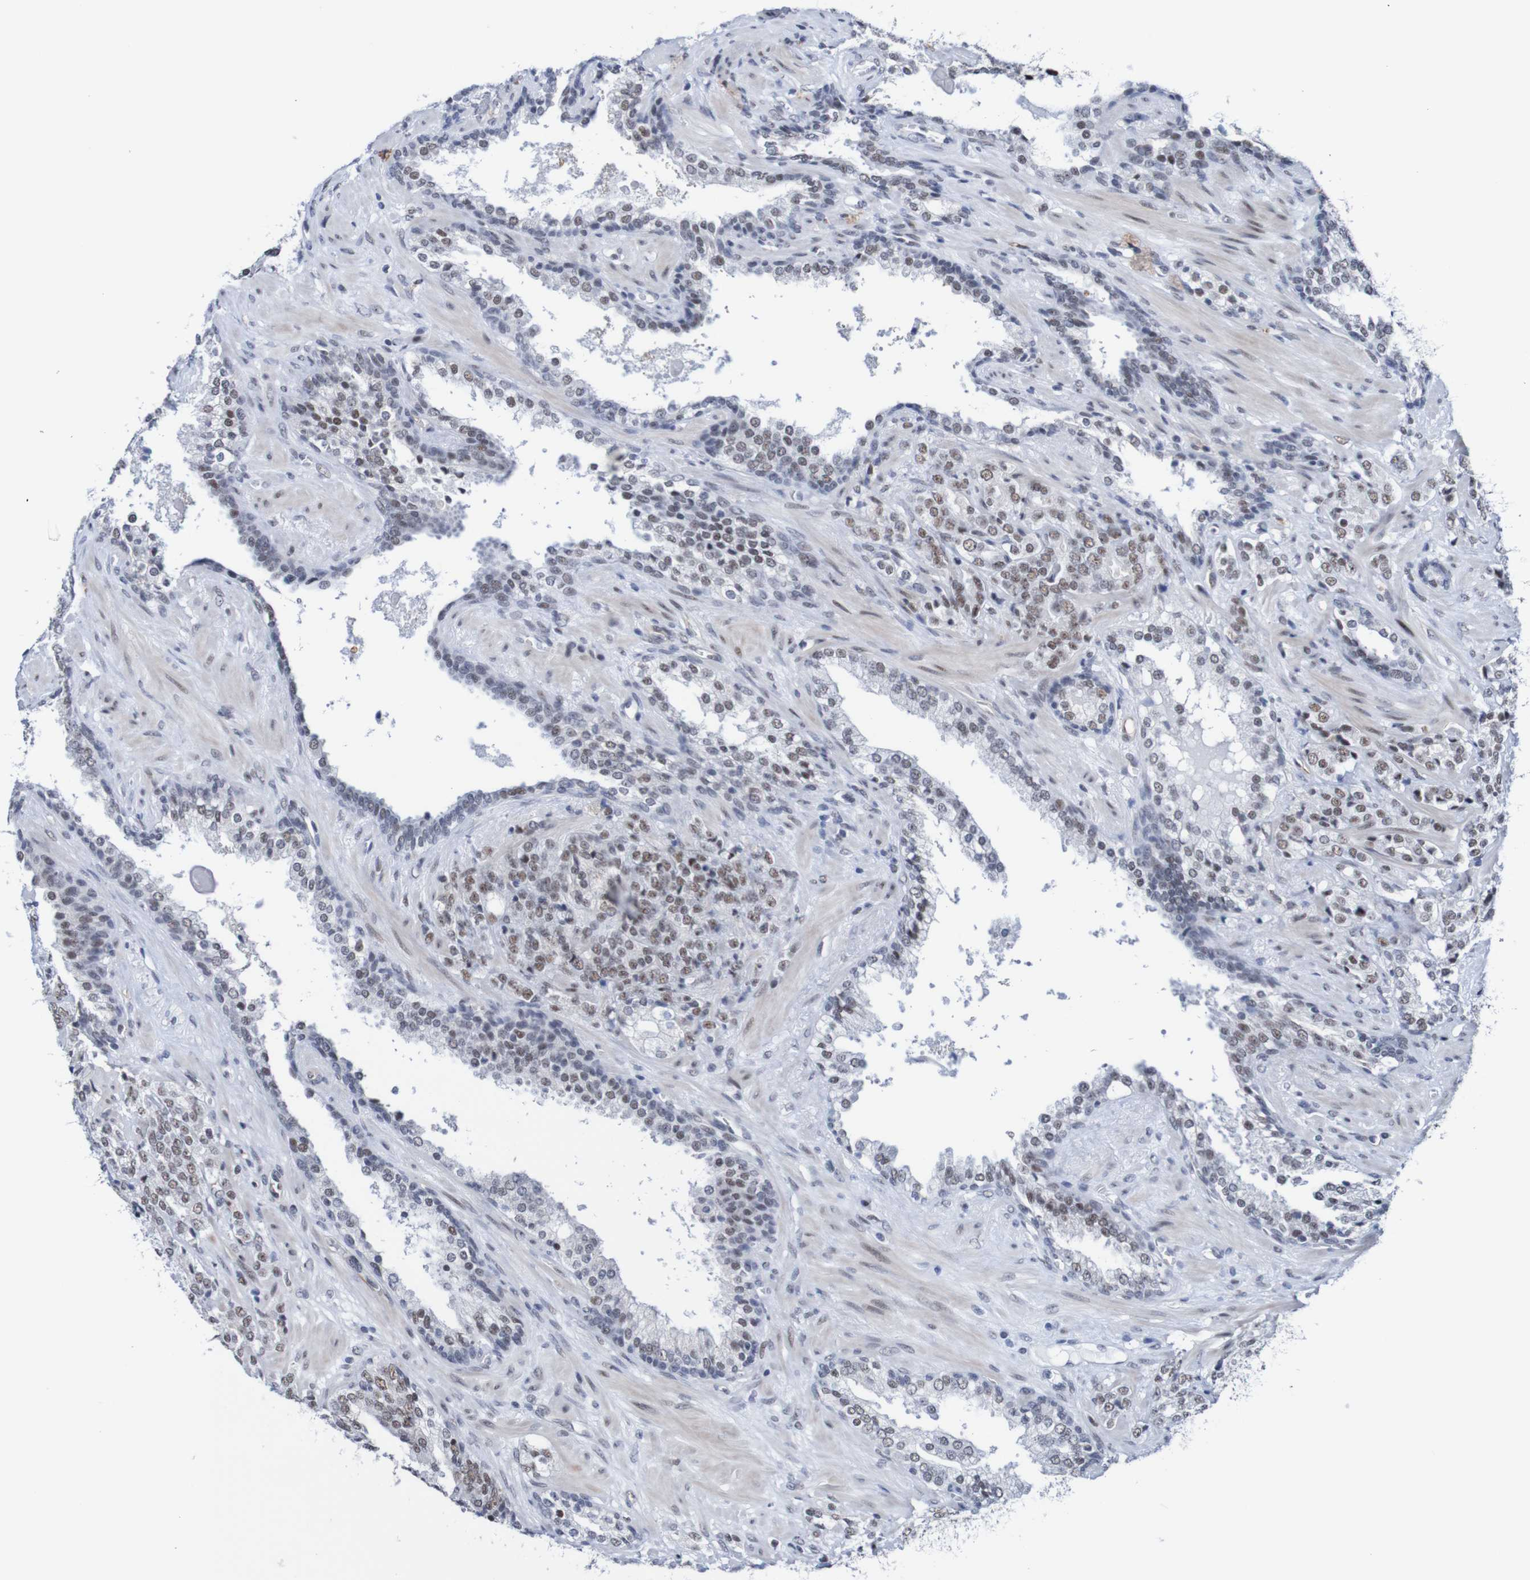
{"staining": {"intensity": "moderate", "quantity": "<25%", "location": "nuclear"}, "tissue": "prostate cancer", "cell_type": "Tumor cells", "image_type": "cancer", "snomed": [{"axis": "morphology", "description": "Adenocarcinoma, High grade"}, {"axis": "topography", "description": "Prostate"}], "caption": "Adenocarcinoma (high-grade) (prostate) stained for a protein demonstrates moderate nuclear positivity in tumor cells.", "gene": "CDC5L", "patient": {"sex": "male", "age": 71}}